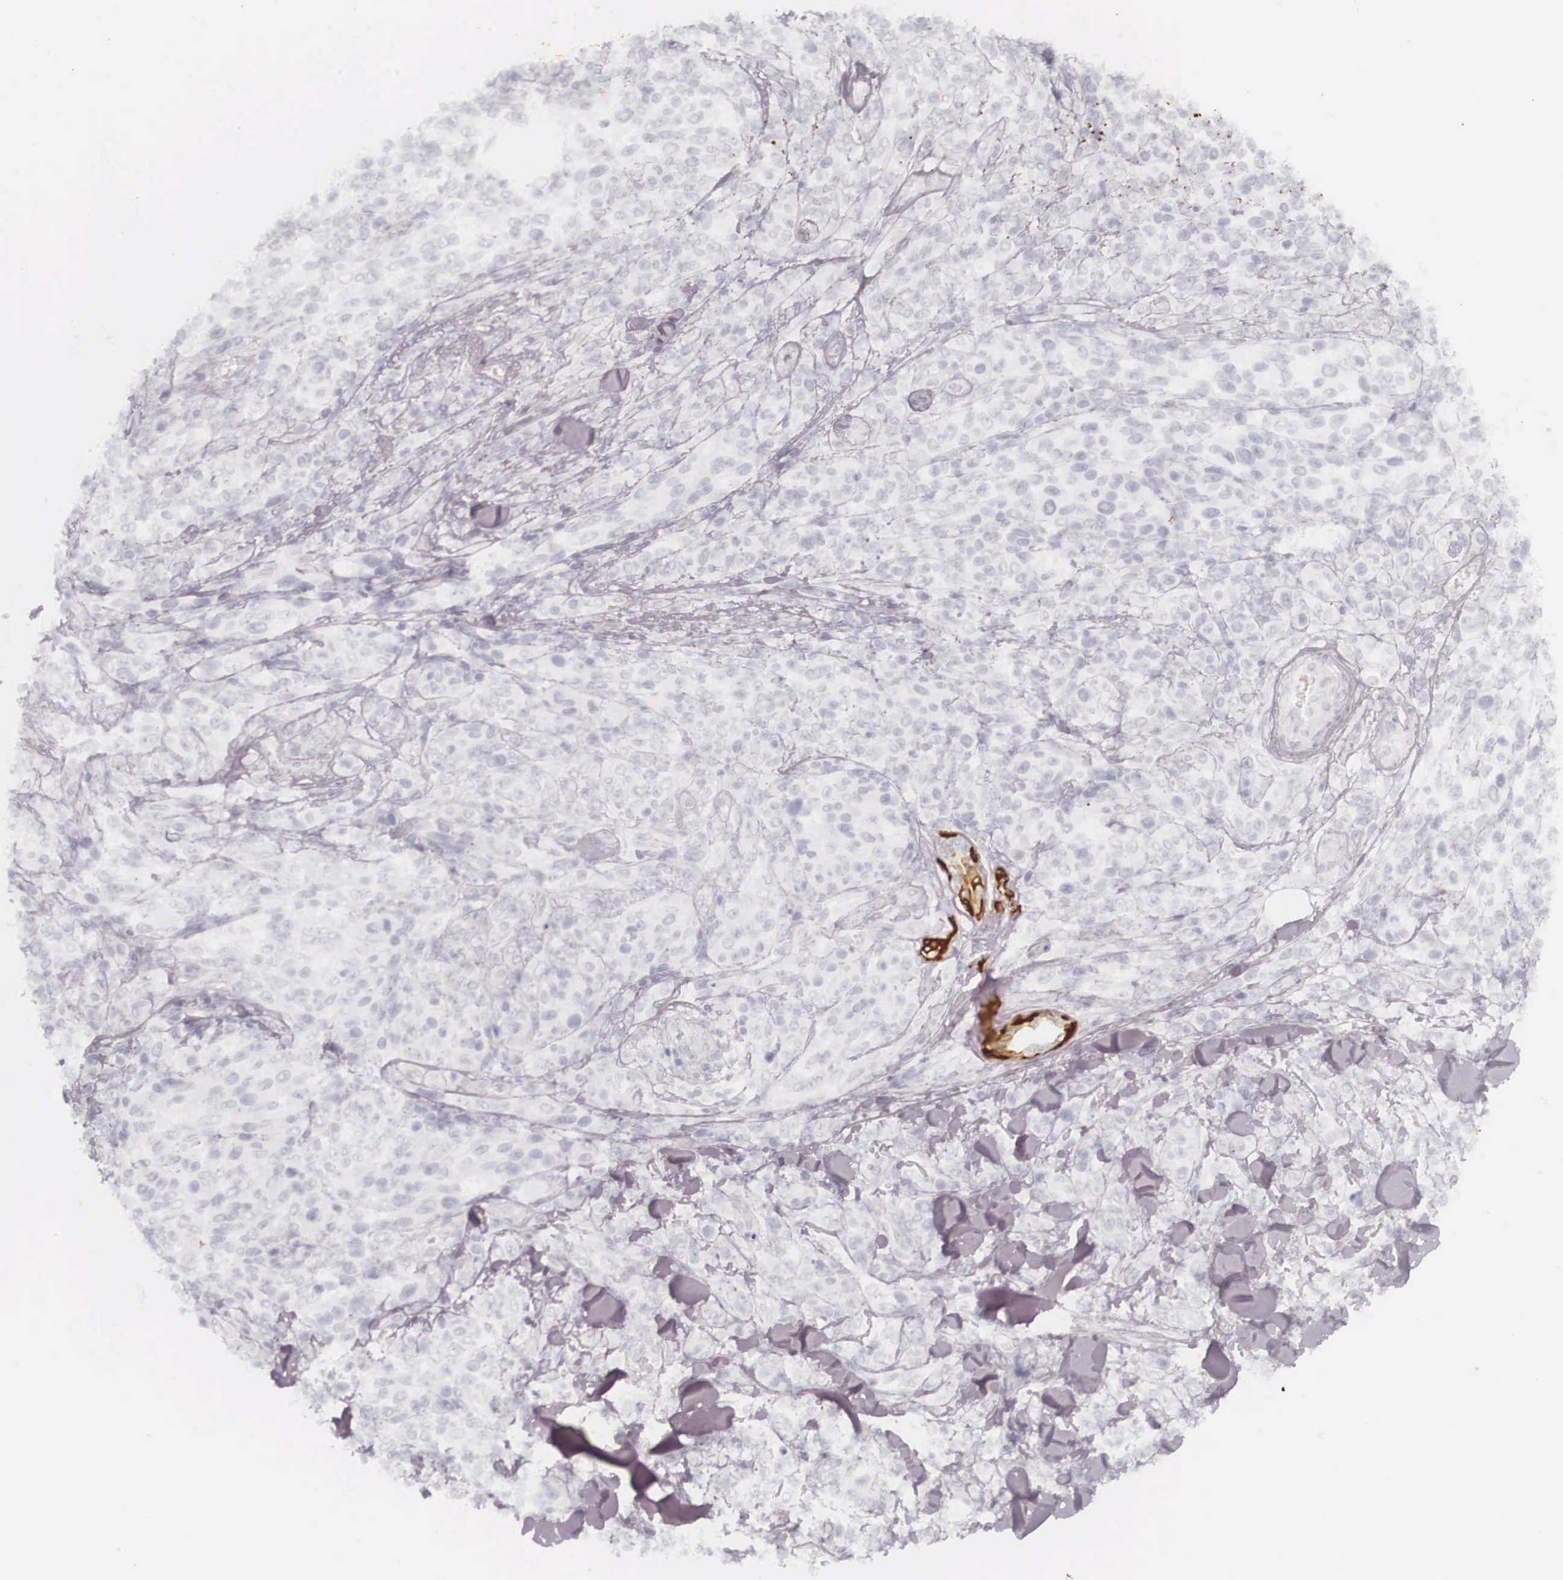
{"staining": {"intensity": "negative", "quantity": "none", "location": "none"}, "tissue": "melanoma", "cell_type": "Tumor cells", "image_type": "cancer", "snomed": [{"axis": "morphology", "description": "Malignant melanoma, NOS"}, {"axis": "topography", "description": "Skin"}], "caption": "DAB (3,3'-diaminobenzidine) immunohistochemical staining of melanoma displays no significant expression in tumor cells.", "gene": "KRT14", "patient": {"sex": "female", "age": 85}}